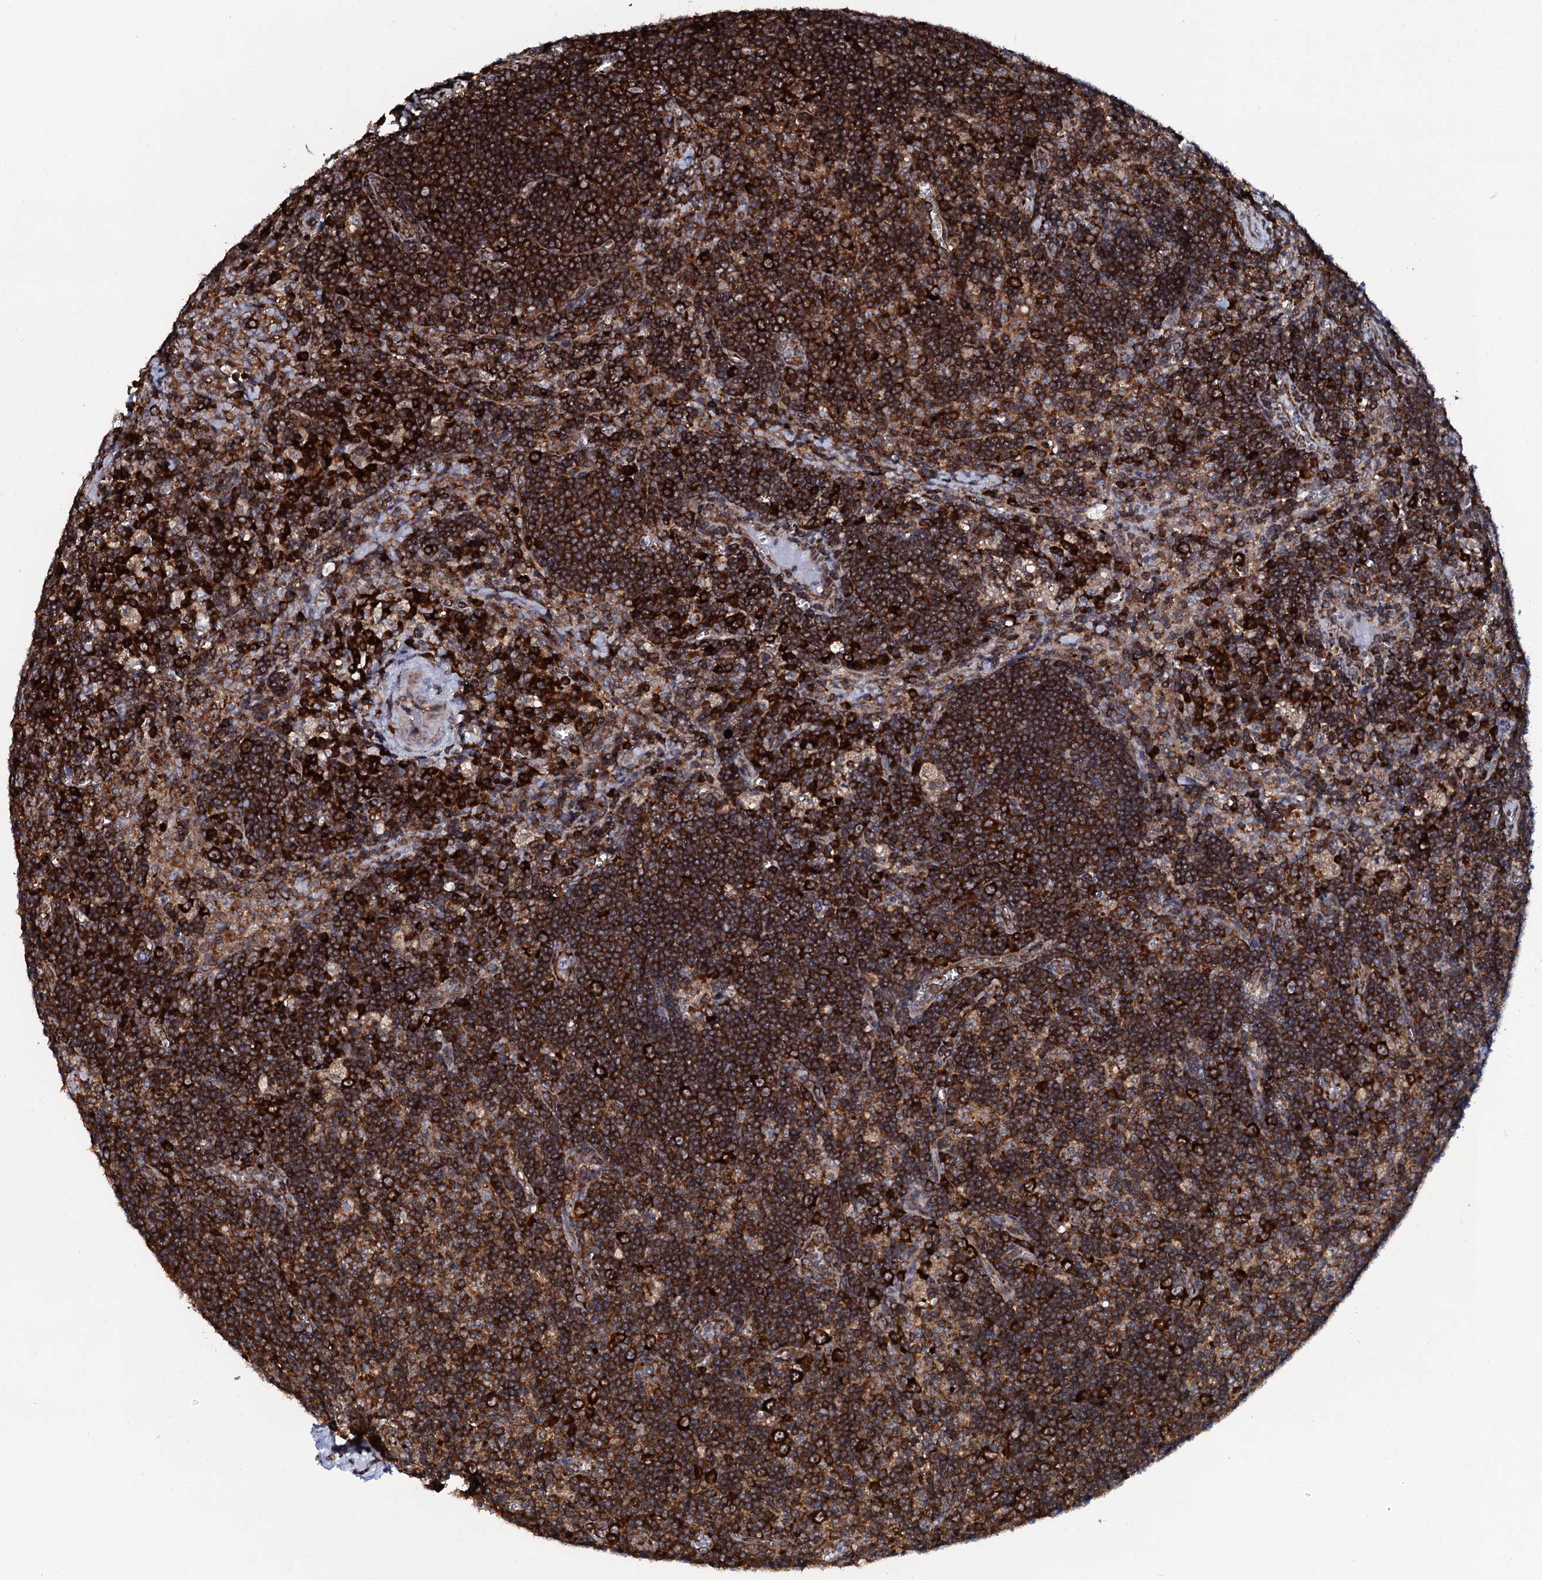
{"staining": {"intensity": "strong", "quantity": "25%-75%", "location": "cytoplasmic/membranous"}, "tissue": "lymph node", "cell_type": "Germinal center cells", "image_type": "normal", "snomed": [{"axis": "morphology", "description": "Normal tissue, NOS"}, {"axis": "topography", "description": "Lymph node"}], "caption": "A high-resolution image shows IHC staining of normal lymph node, which displays strong cytoplasmic/membranous positivity in approximately 25%-75% of germinal center cells.", "gene": "SPTY2D1", "patient": {"sex": "male", "age": 58}}